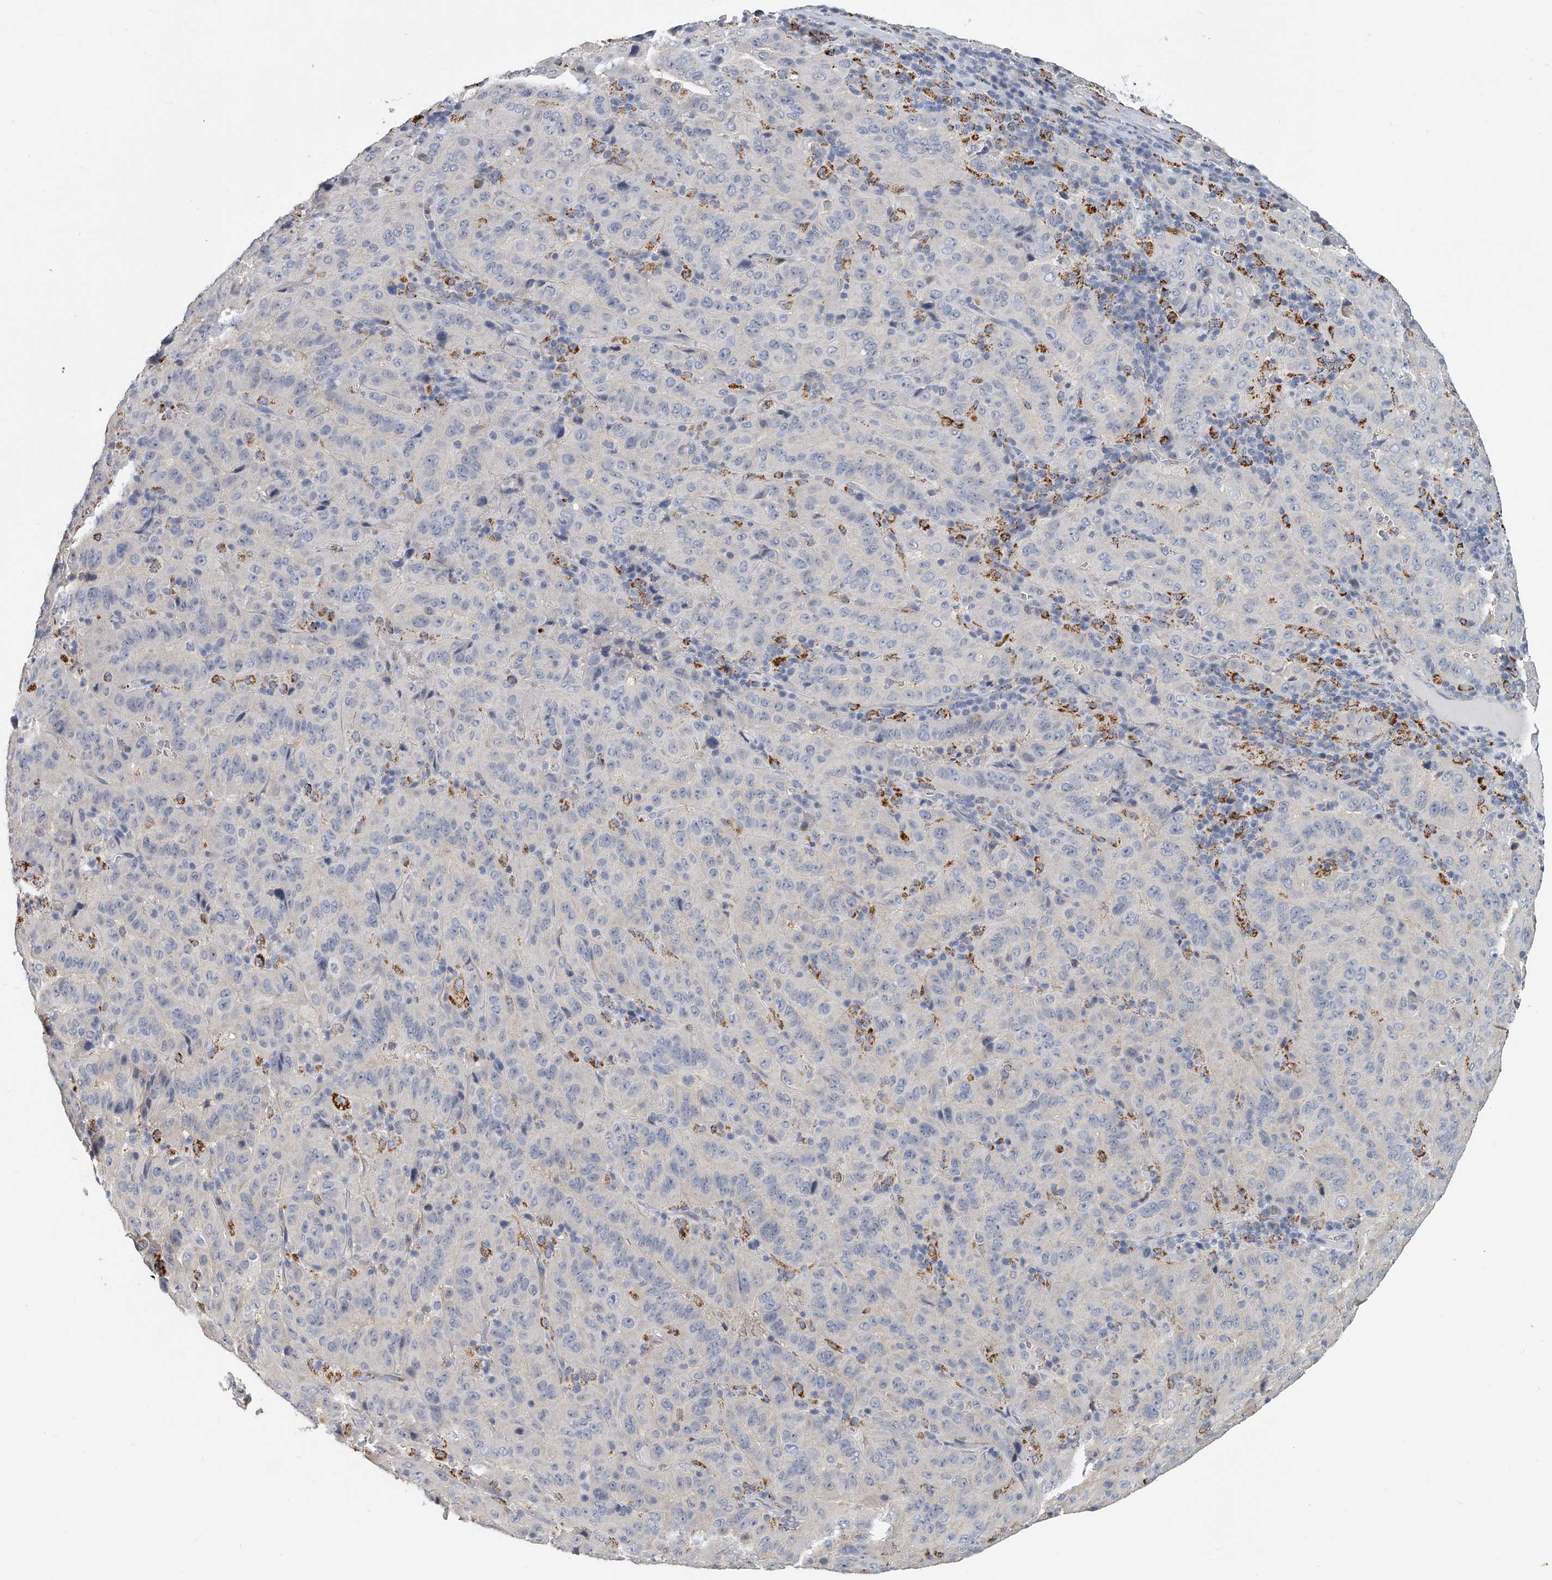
{"staining": {"intensity": "negative", "quantity": "none", "location": "none"}, "tissue": "pancreatic cancer", "cell_type": "Tumor cells", "image_type": "cancer", "snomed": [{"axis": "morphology", "description": "Adenocarcinoma, NOS"}, {"axis": "topography", "description": "Pancreas"}], "caption": "Tumor cells show no significant protein positivity in pancreatic cancer (adenocarcinoma).", "gene": "KLHL7", "patient": {"sex": "male", "age": 63}}